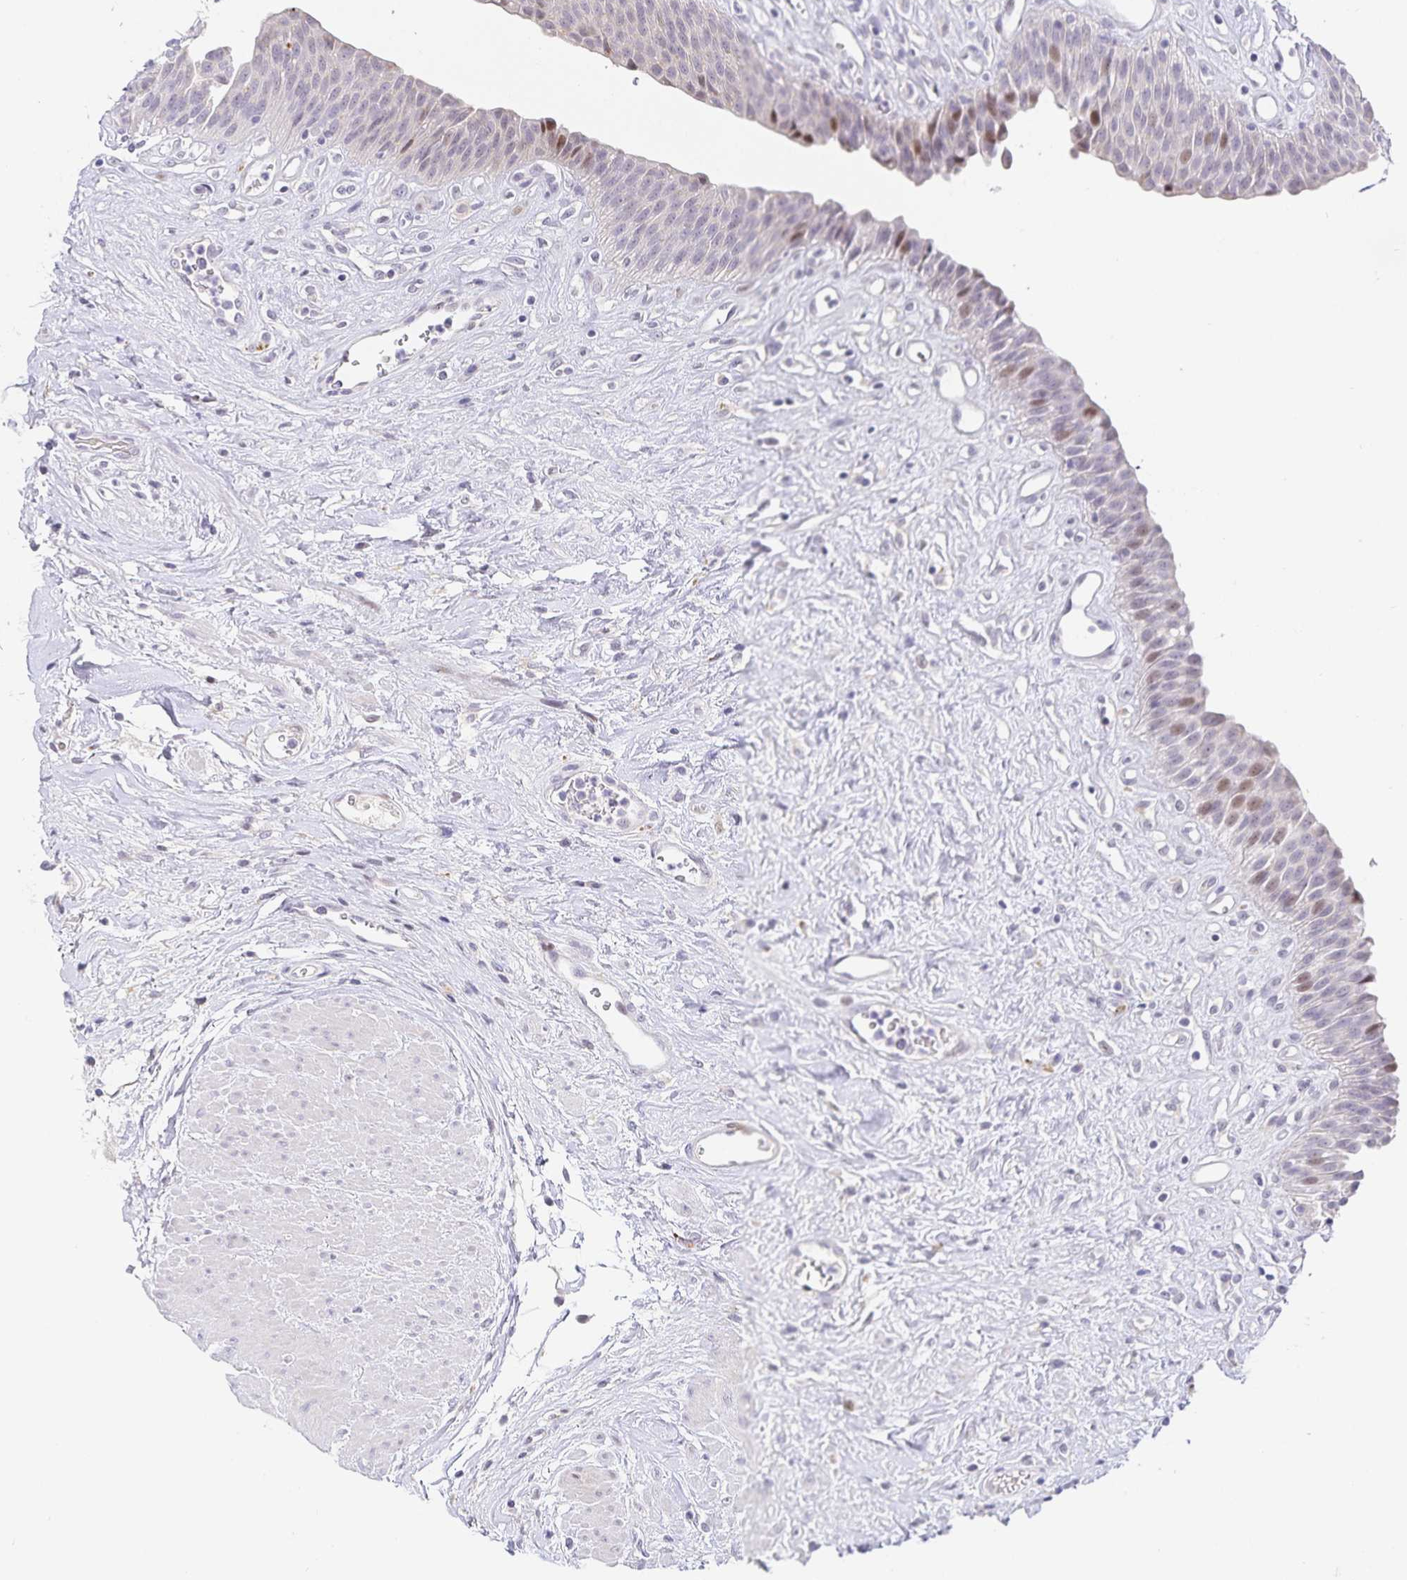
{"staining": {"intensity": "weak", "quantity": "<25%", "location": "nuclear"}, "tissue": "urinary bladder", "cell_type": "Urothelial cells", "image_type": "normal", "snomed": [{"axis": "morphology", "description": "Normal tissue, NOS"}, {"axis": "topography", "description": "Urinary bladder"}], "caption": "DAB (3,3'-diaminobenzidine) immunohistochemical staining of benign urinary bladder displays no significant expression in urothelial cells. Nuclei are stained in blue.", "gene": "KBTBD13", "patient": {"sex": "female", "age": 56}}